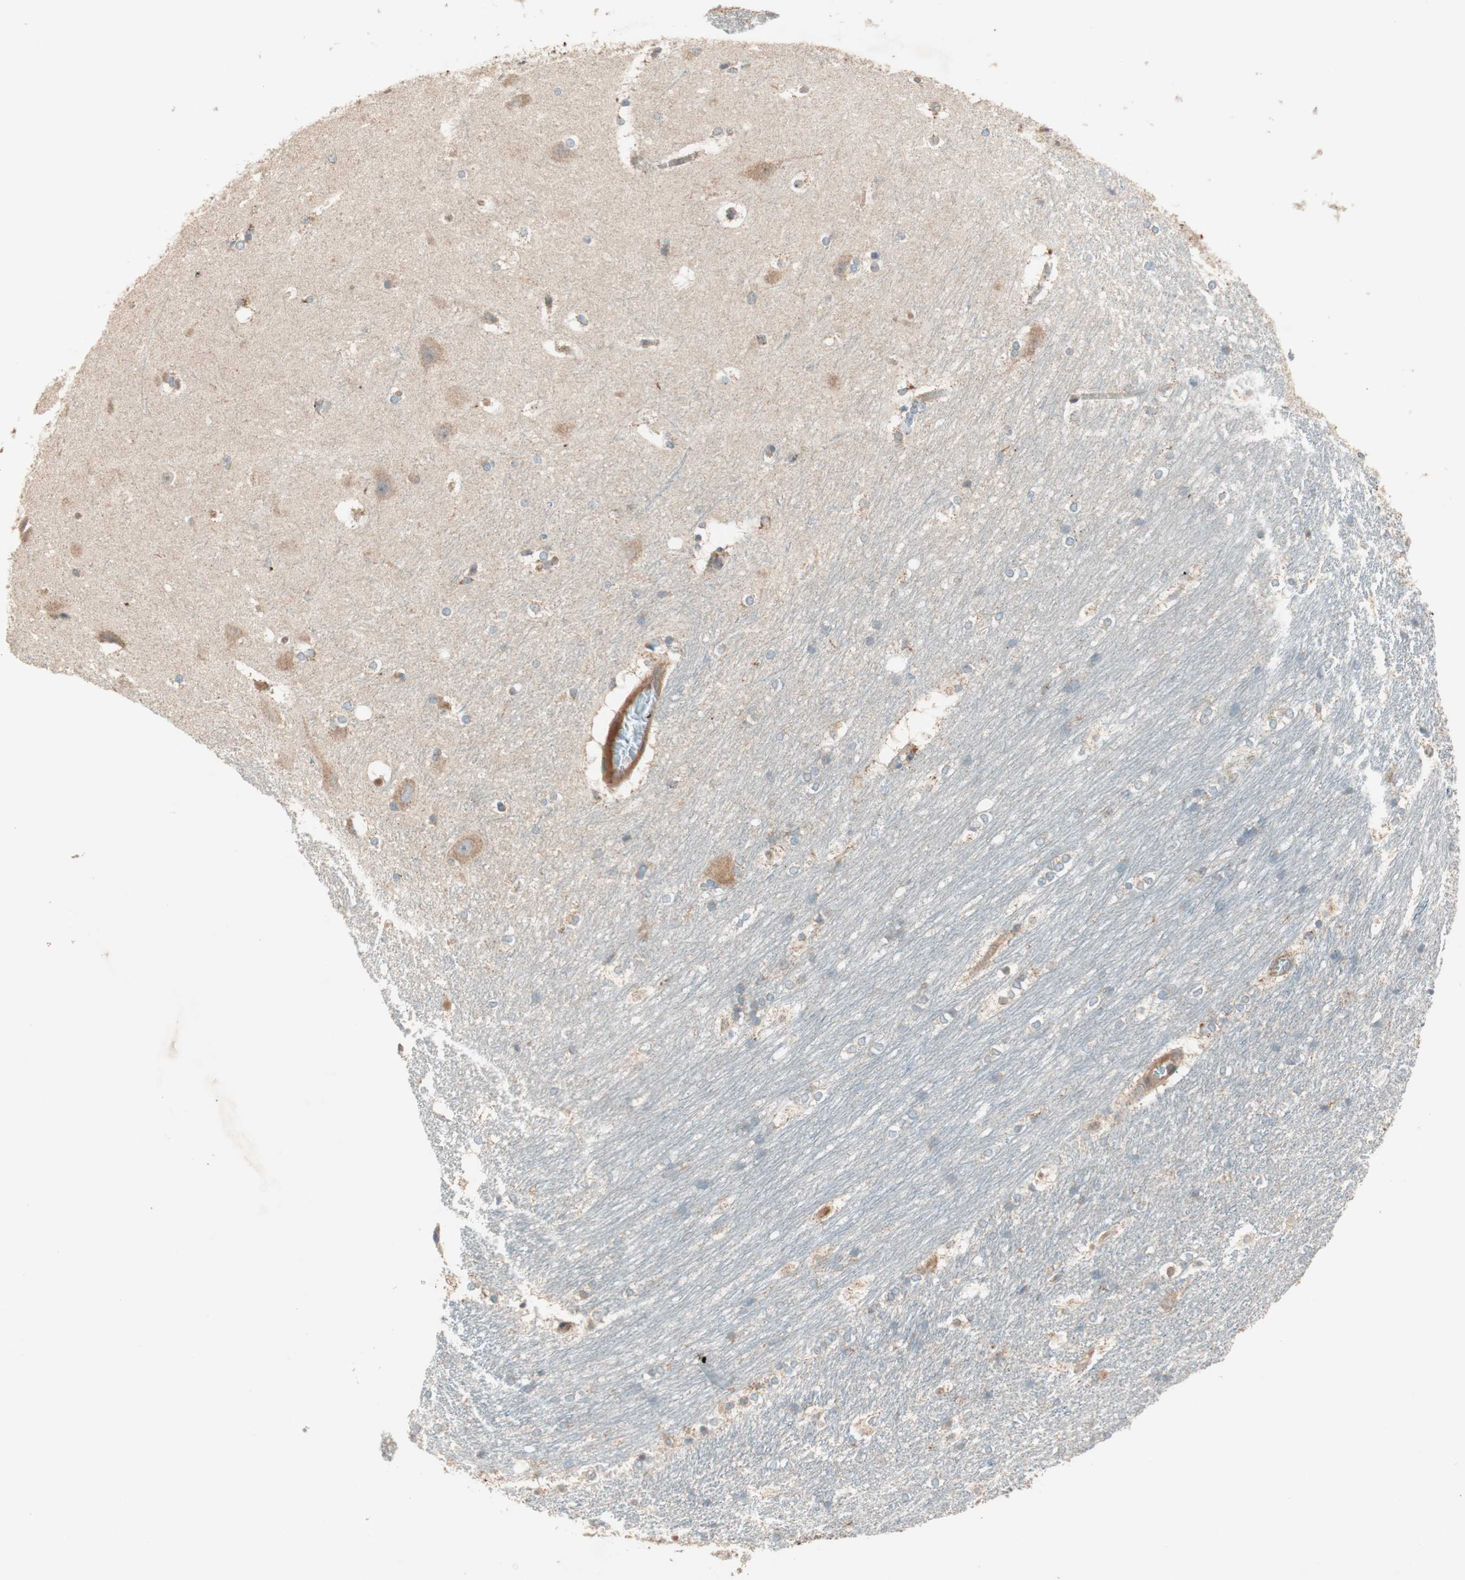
{"staining": {"intensity": "weak", "quantity": "25%-75%", "location": "cytoplasmic/membranous"}, "tissue": "hippocampus", "cell_type": "Glial cells", "image_type": "normal", "snomed": [{"axis": "morphology", "description": "Normal tissue, NOS"}, {"axis": "topography", "description": "Hippocampus"}], "caption": "DAB immunohistochemical staining of unremarkable human hippocampus displays weak cytoplasmic/membranous protein staining in about 25%-75% of glial cells. The staining was performed using DAB, with brown indicating positive protein expression. Nuclei are stained blue with hematoxylin.", "gene": "CC2D1A", "patient": {"sex": "female", "age": 19}}